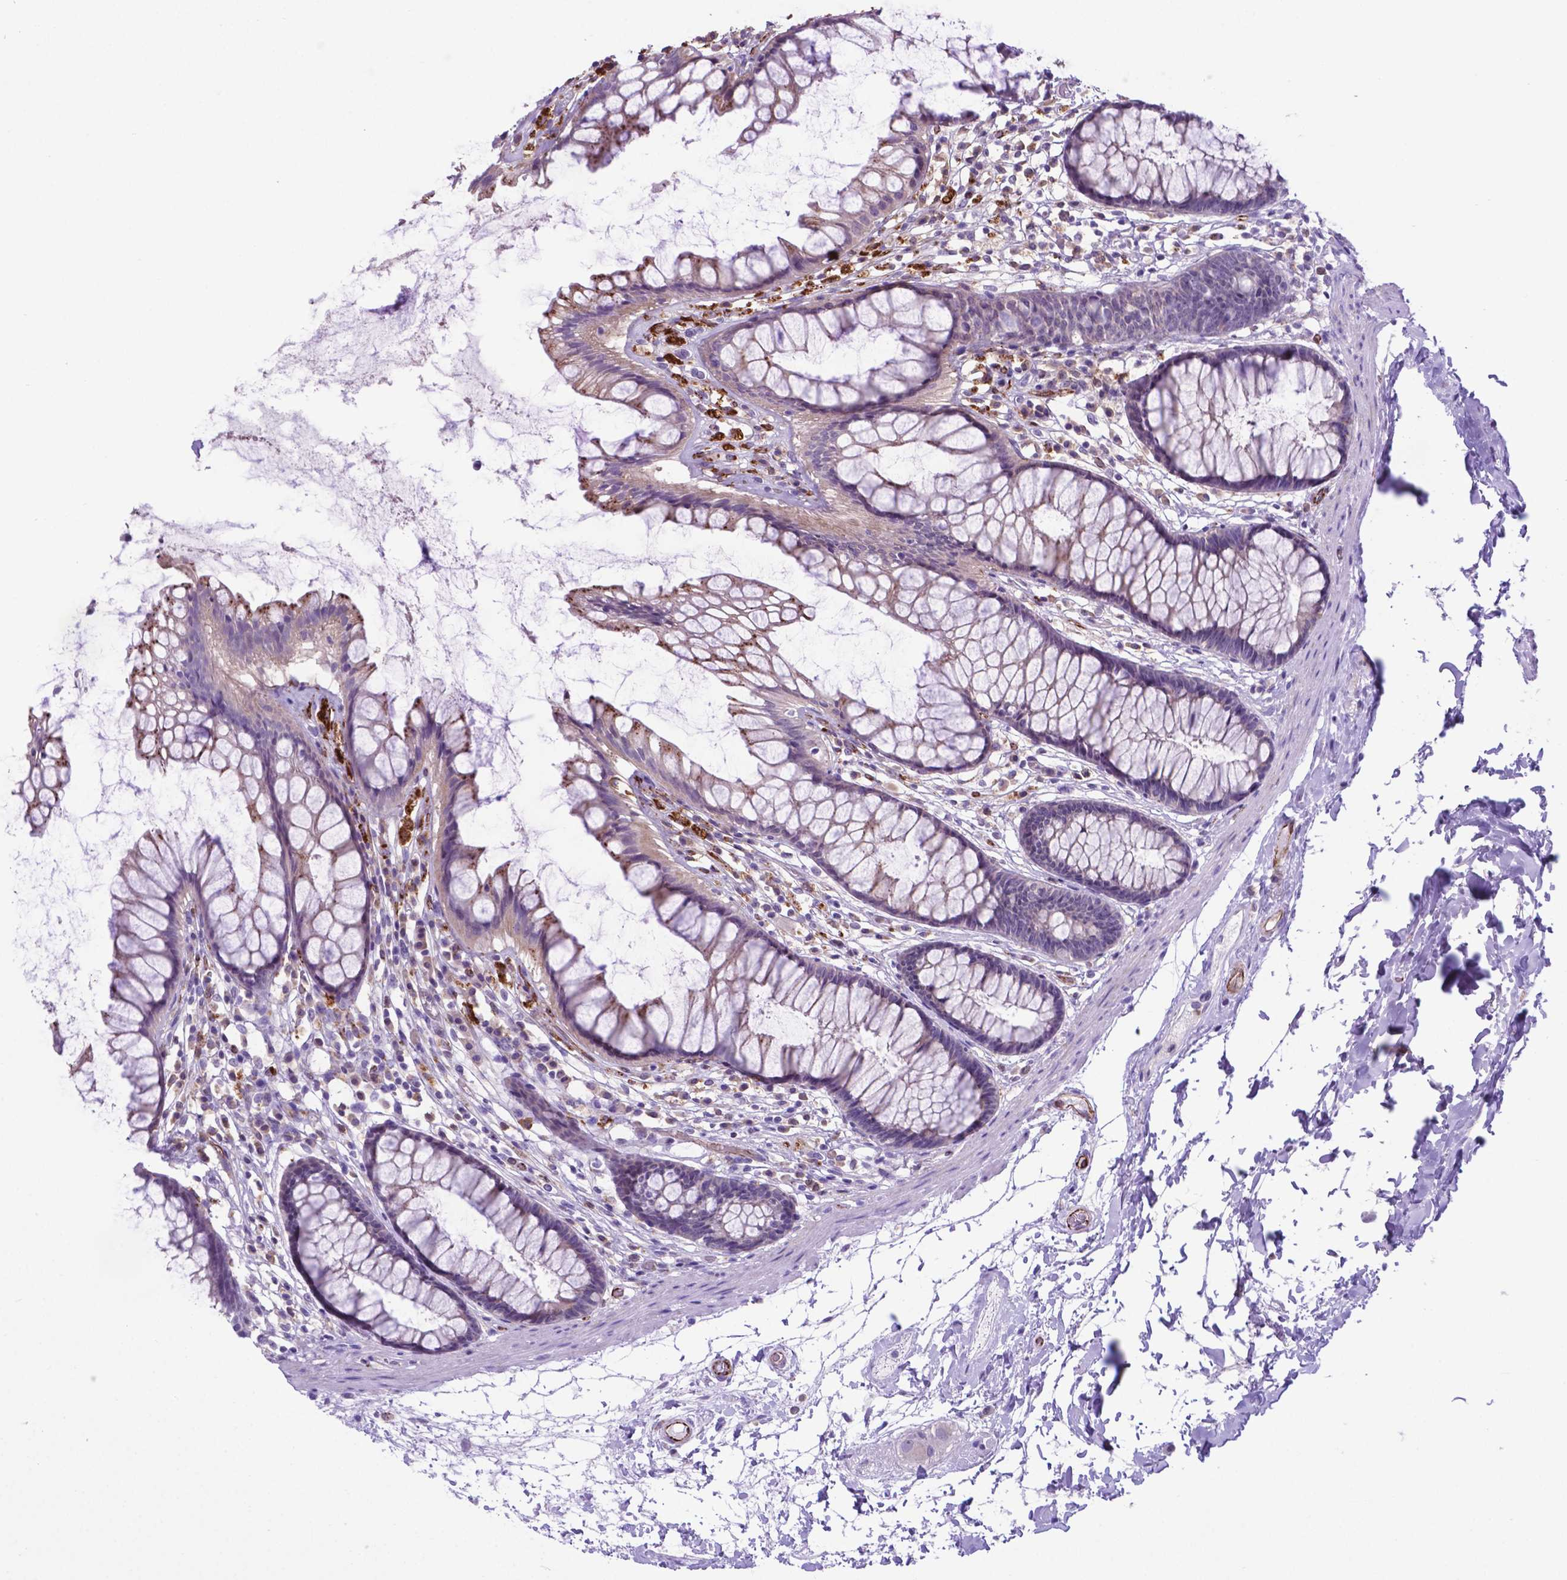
{"staining": {"intensity": "moderate", "quantity": "<25%", "location": "cytoplasmic/membranous"}, "tissue": "rectum", "cell_type": "Glandular cells", "image_type": "normal", "snomed": [{"axis": "morphology", "description": "Normal tissue, NOS"}, {"axis": "topography", "description": "Rectum"}], "caption": "Rectum stained with immunohistochemistry (IHC) displays moderate cytoplasmic/membranous expression in approximately <25% of glandular cells.", "gene": "LZTR1", "patient": {"sex": "male", "age": 72}}